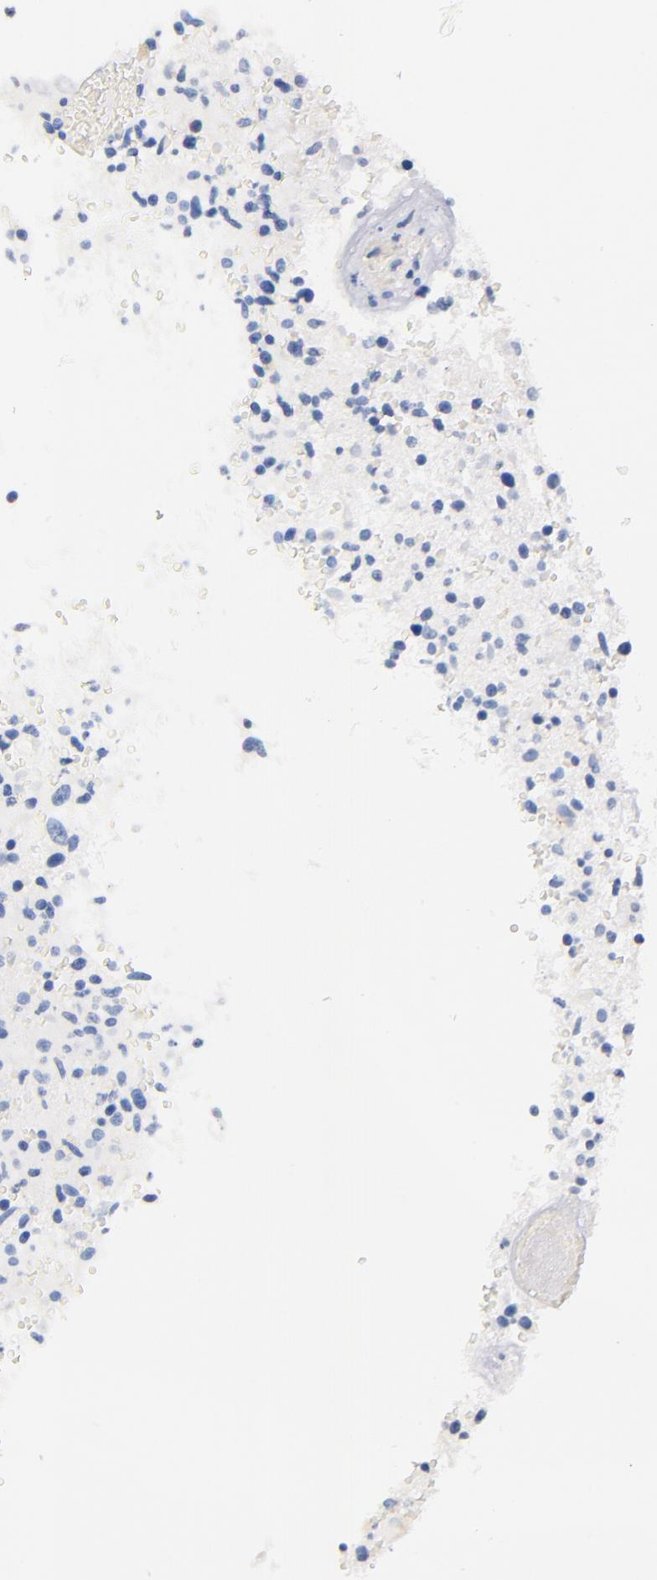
{"staining": {"intensity": "moderate", "quantity": "<25%", "location": "cytoplasmic/membranous"}, "tissue": "glioma", "cell_type": "Tumor cells", "image_type": "cancer", "snomed": [{"axis": "morphology", "description": "Glioma, malignant, High grade"}, {"axis": "topography", "description": "Brain"}], "caption": "Human glioma stained with a brown dye demonstrates moderate cytoplasmic/membranous positive positivity in about <25% of tumor cells.", "gene": "KIT", "patient": {"sex": "male", "age": 72}}